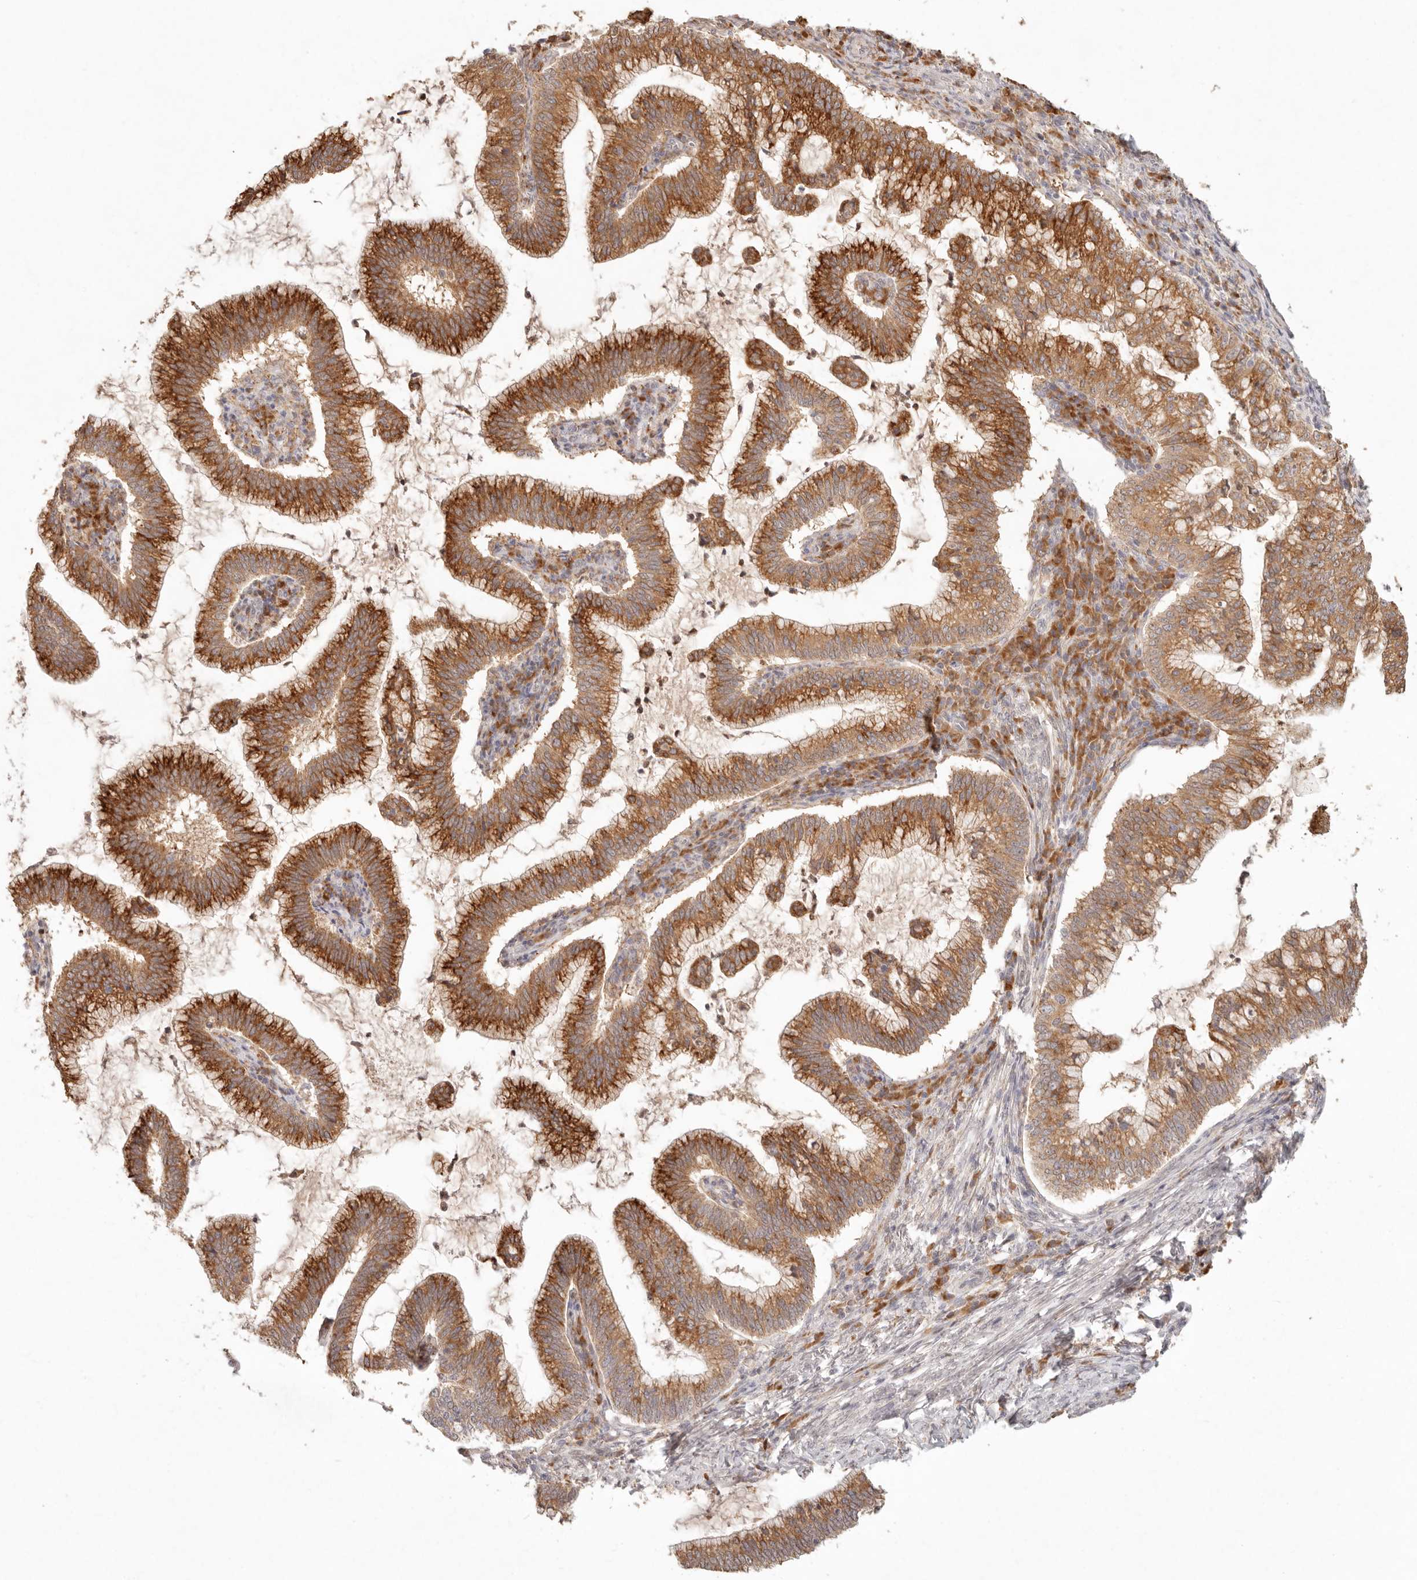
{"staining": {"intensity": "strong", "quantity": ">75%", "location": "cytoplasmic/membranous"}, "tissue": "cervical cancer", "cell_type": "Tumor cells", "image_type": "cancer", "snomed": [{"axis": "morphology", "description": "Adenocarcinoma, NOS"}, {"axis": "topography", "description": "Cervix"}], "caption": "Adenocarcinoma (cervical) stained with a brown dye shows strong cytoplasmic/membranous positive expression in about >75% of tumor cells.", "gene": "C1orf127", "patient": {"sex": "female", "age": 36}}